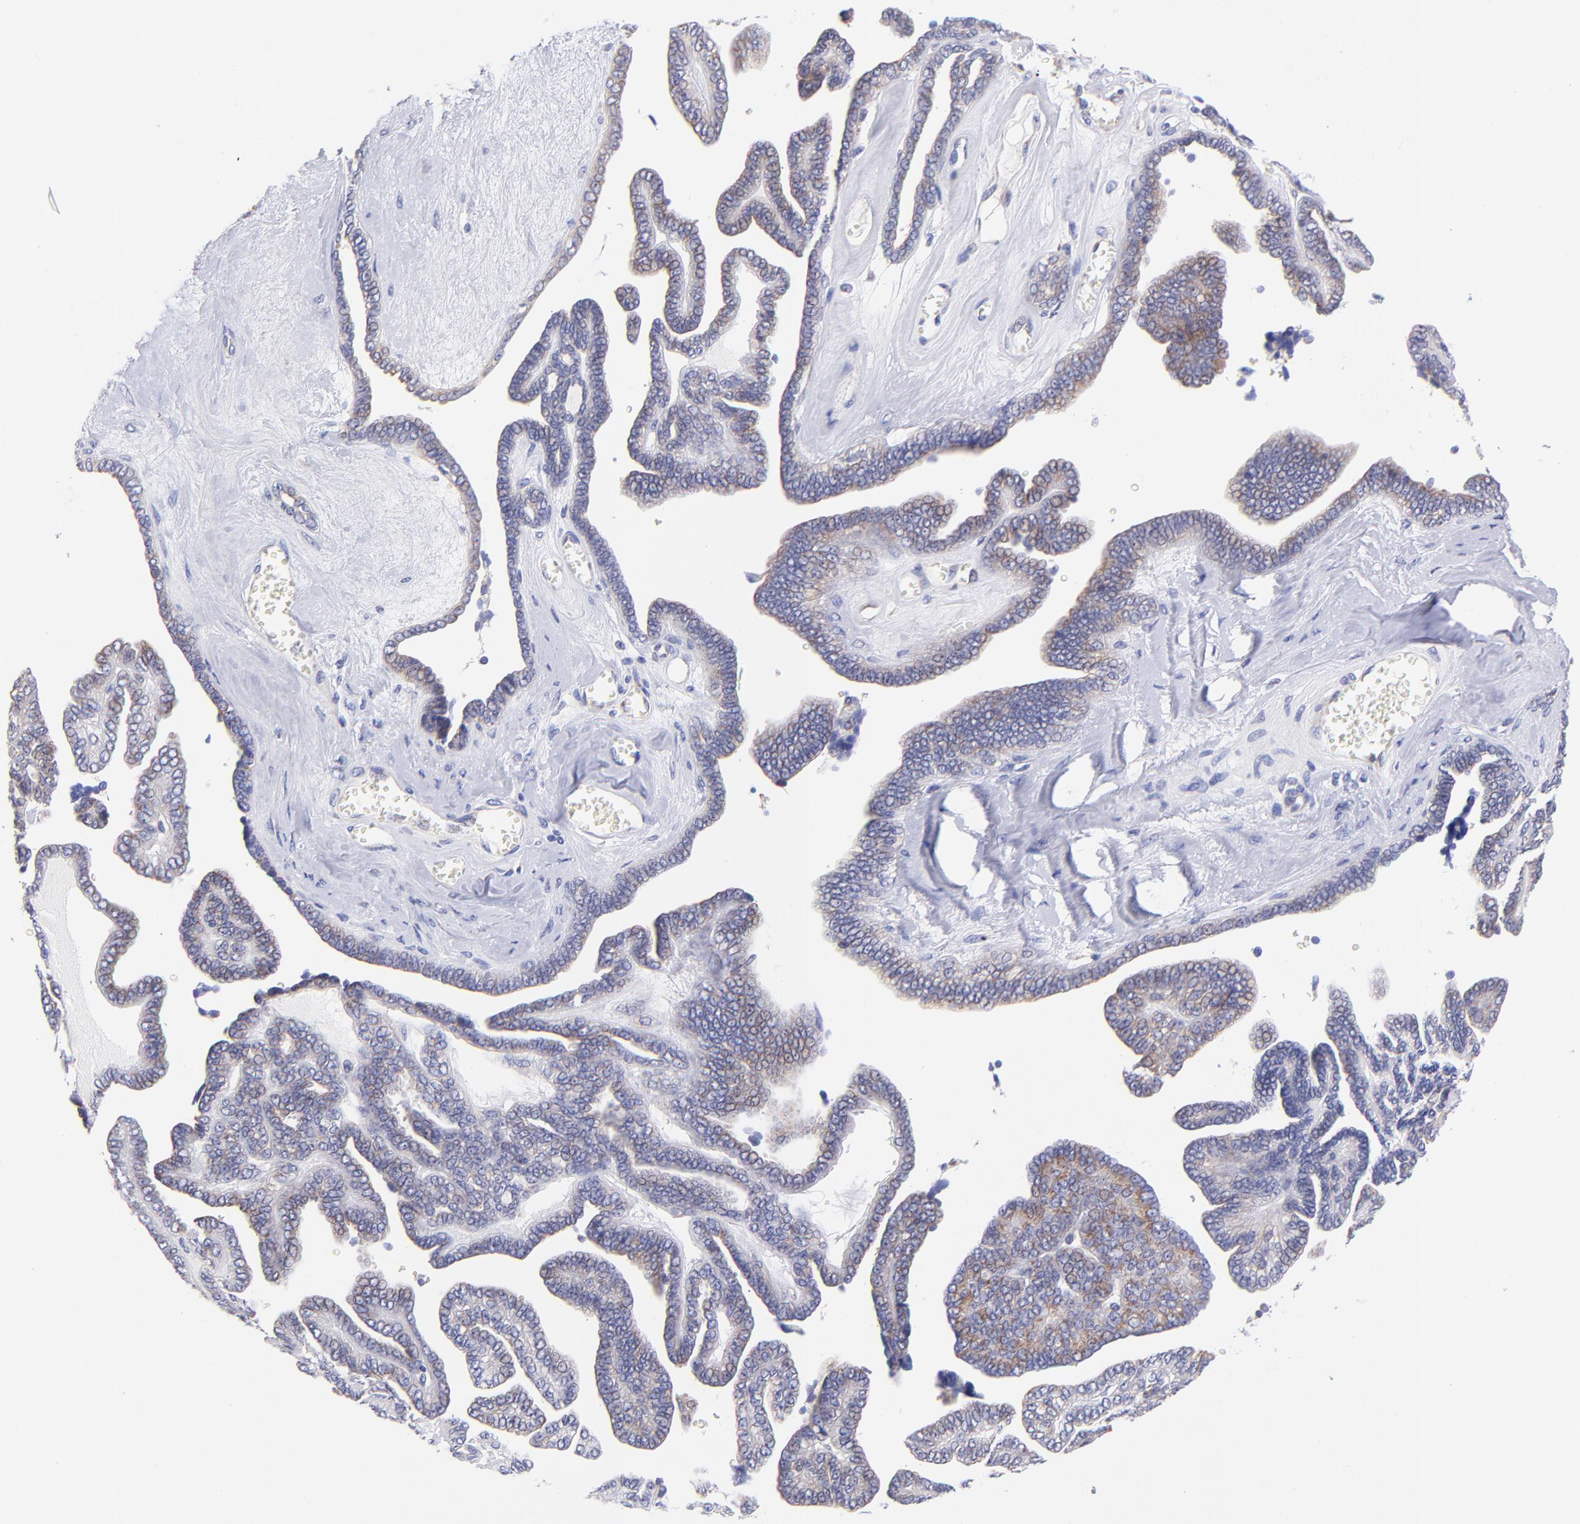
{"staining": {"intensity": "moderate", "quantity": "25%-75%", "location": "cytoplasmic/membranous"}, "tissue": "ovarian cancer", "cell_type": "Tumor cells", "image_type": "cancer", "snomed": [{"axis": "morphology", "description": "Cystadenocarcinoma, serous, NOS"}, {"axis": "topography", "description": "Ovary"}], "caption": "There is medium levels of moderate cytoplasmic/membranous staining in tumor cells of ovarian cancer, as demonstrated by immunohistochemical staining (brown color).", "gene": "NDUFB7", "patient": {"sex": "female", "age": 71}}